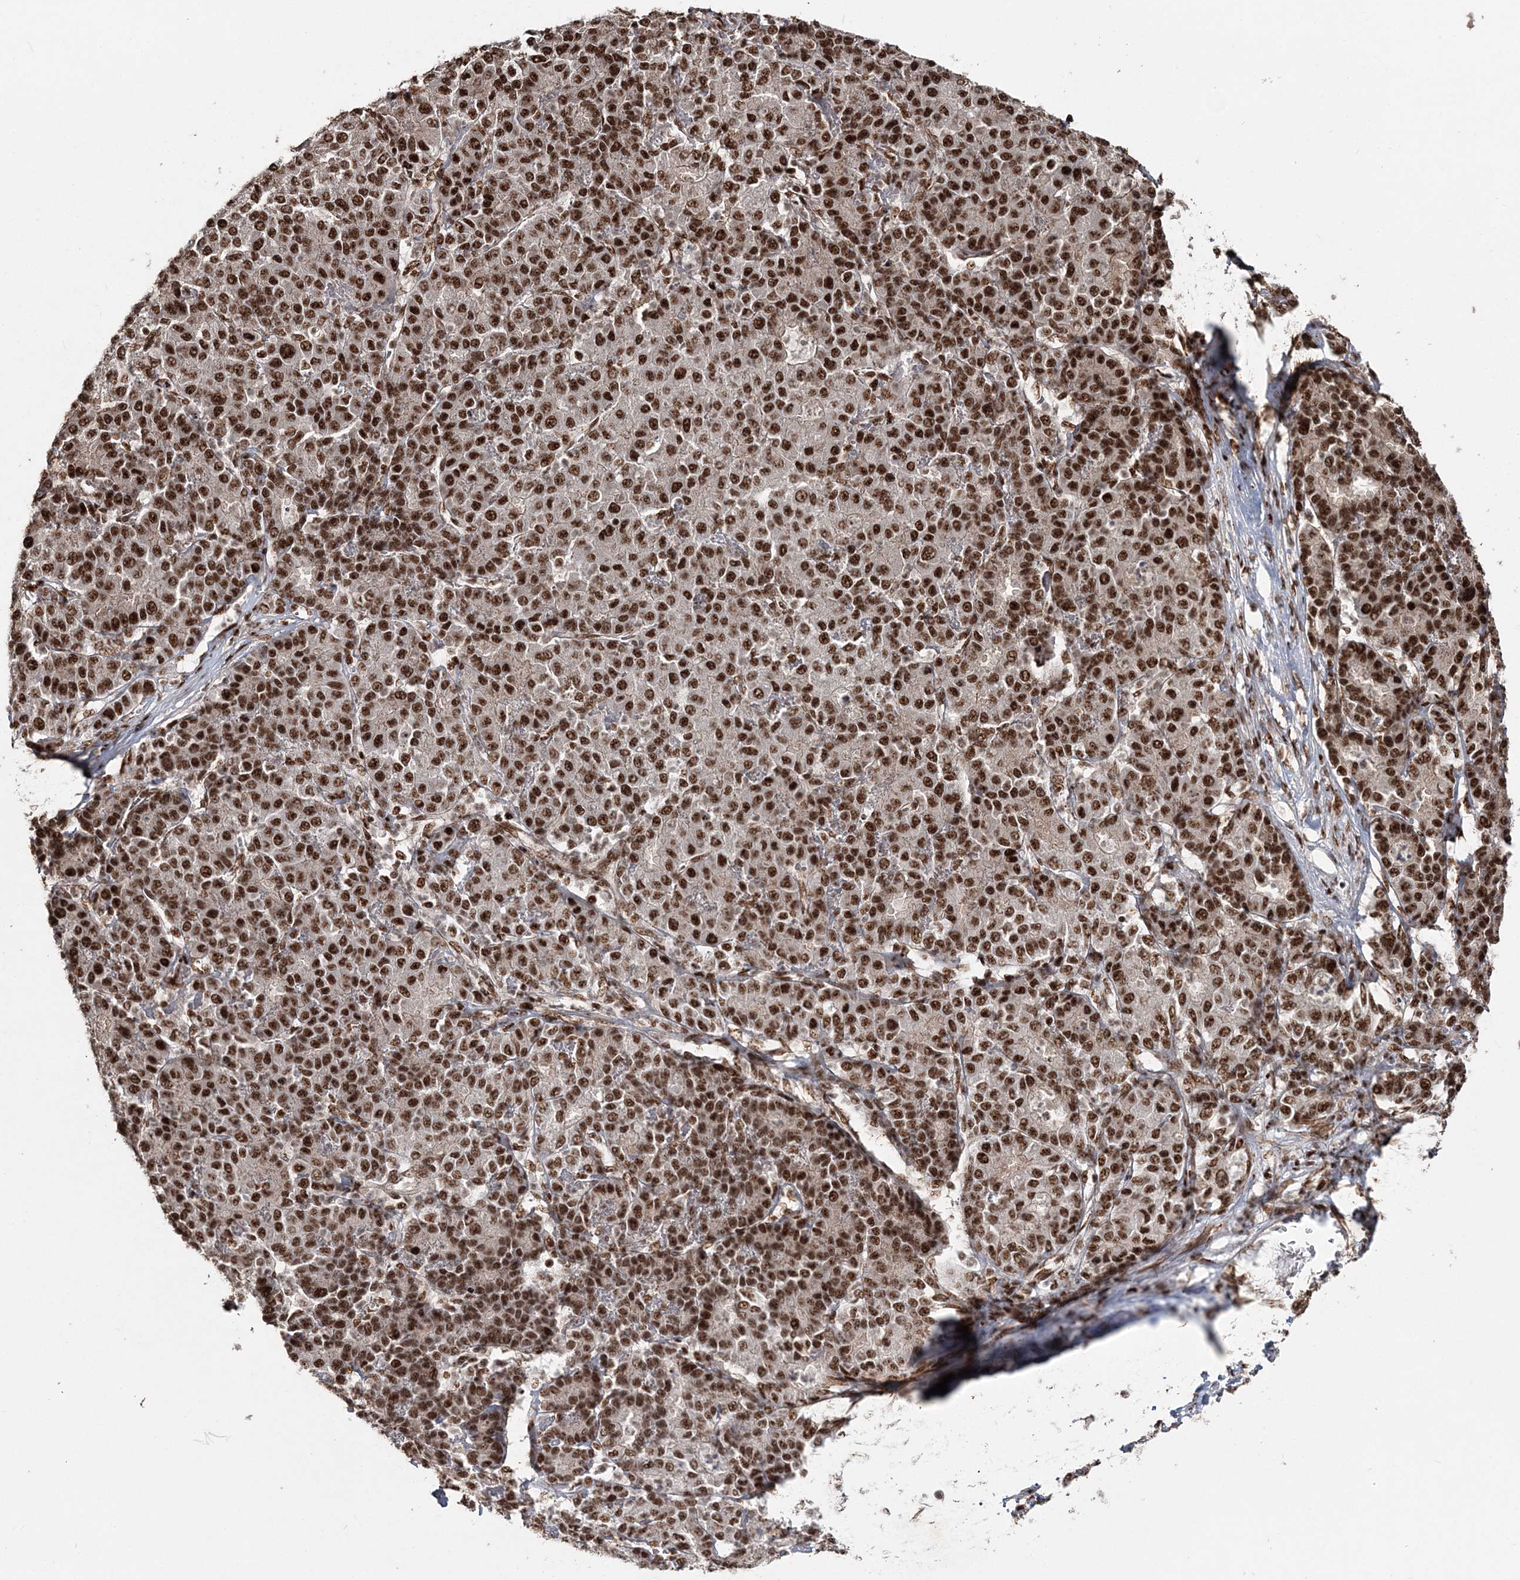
{"staining": {"intensity": "strong", "quantity": ">75%", "location": "nuclear"}, "tissue": "liver cancer", "cell_type": "Tumor cells", "image_type": "cancer", "snomed": [{"axis": "morphology", "description": "Carcinoma, Hepatocellular, NOS"}, {"axis": "topography", "description": "Liver"}], "caption": "Protein expression by immunohistochemistry (IHC) shows strong nuclear staining in approximately >75% of tumor cells in hepatocellular carcinoma (liver). Nuclei are stained in blue.", "gene": "EXOSC8", "patient": {"sex": "male", "age": 65}}